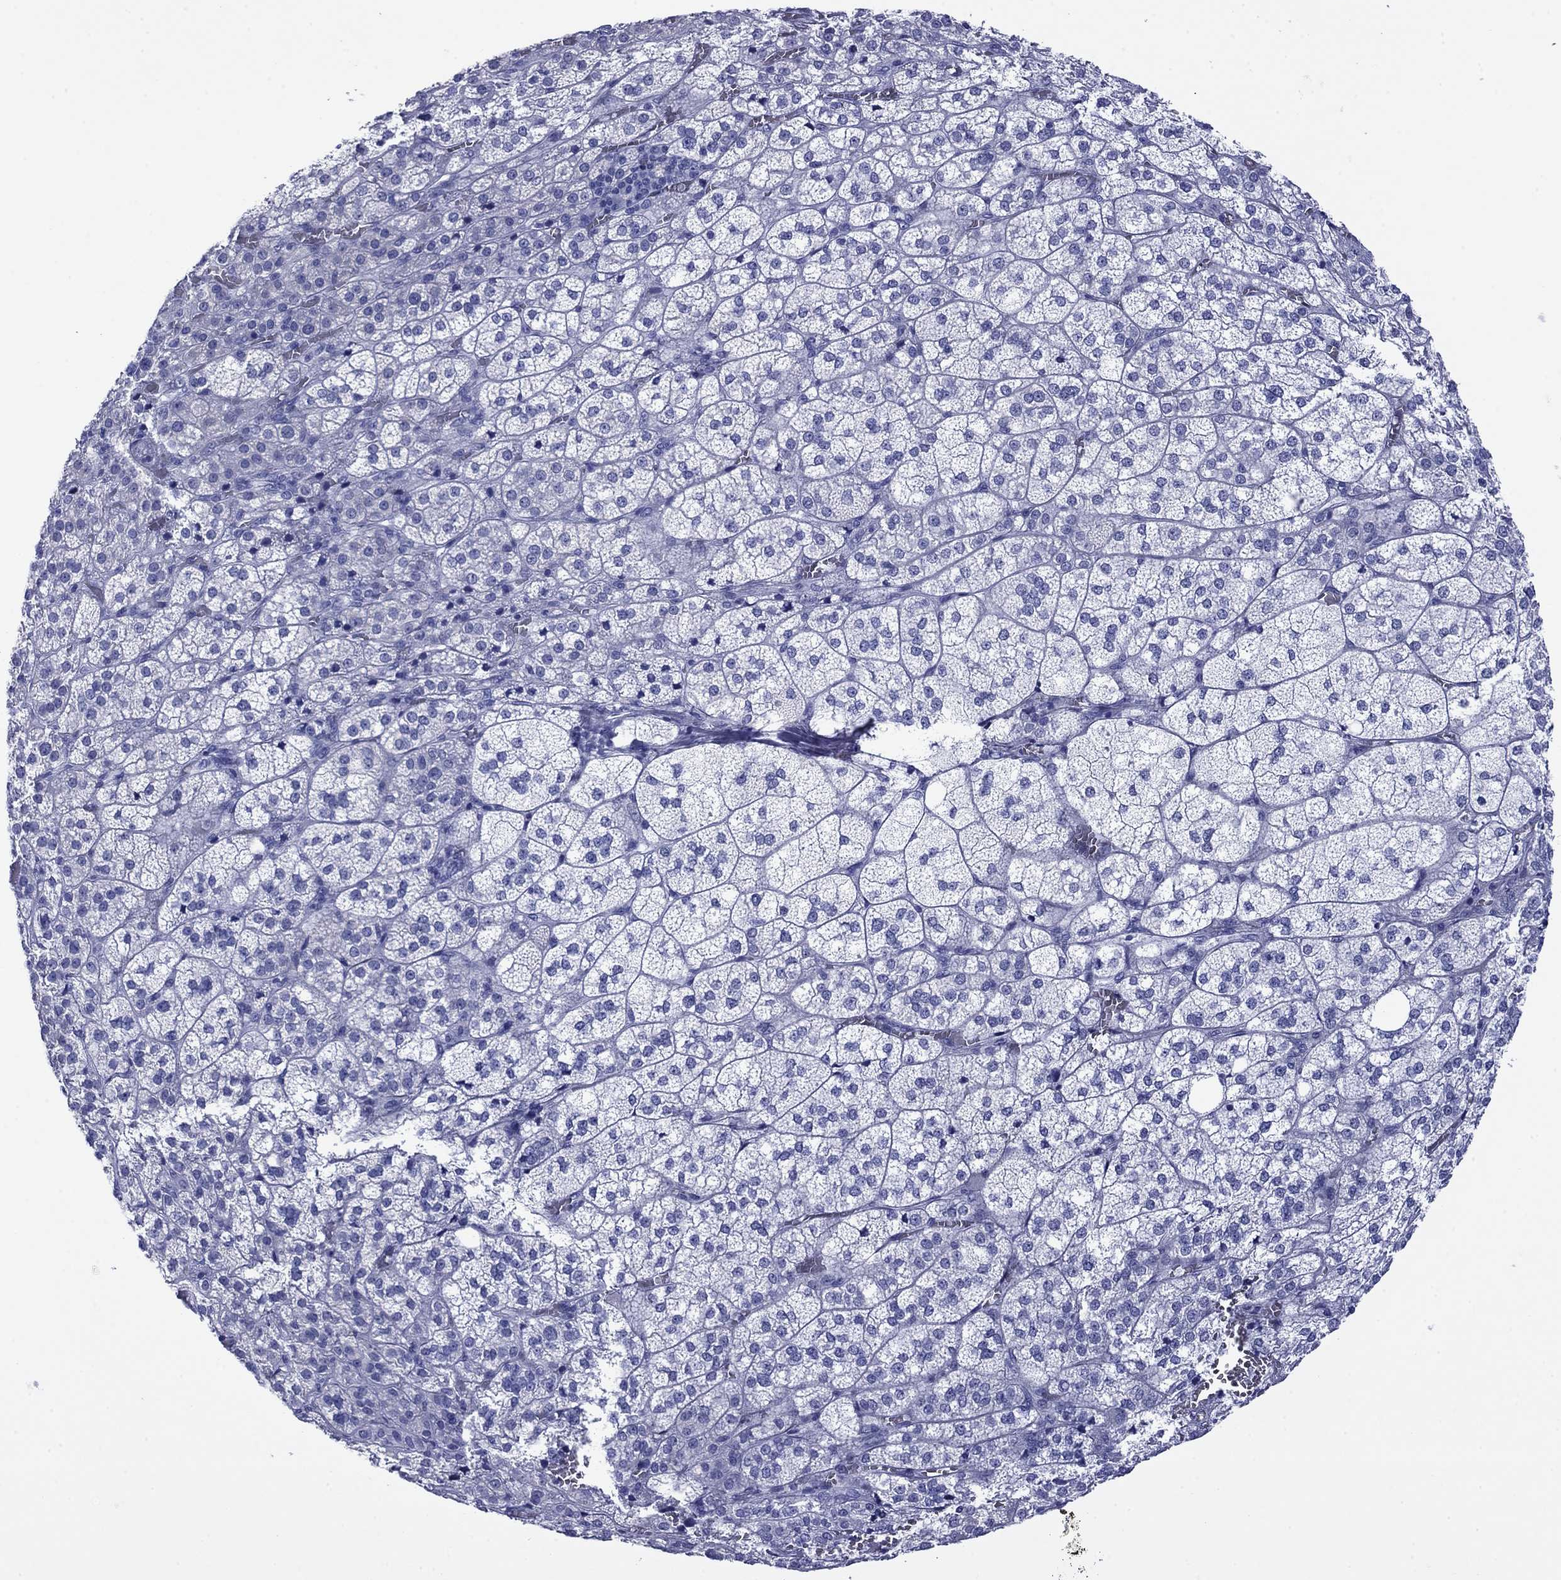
{"staining": {"intensity": "negative", "quantity": "none", "location": "none"}, "tissue": "adrenal gland", "cell_type": "Glandular cells", "image_type": "normal", "snomed": [{"axis": "morphology", "description": "Normal tissue, NOS"}, {"axis": "topography", "description": "Adrenal gland"}], "caption": "Immunohistochemistry (IHC) image of benign human adrenal gland stained for a protein (brown), which demonstrates no staining in glandular cells.", "gene": "GIP", "patient": {"sex": "female", "age": 60}}